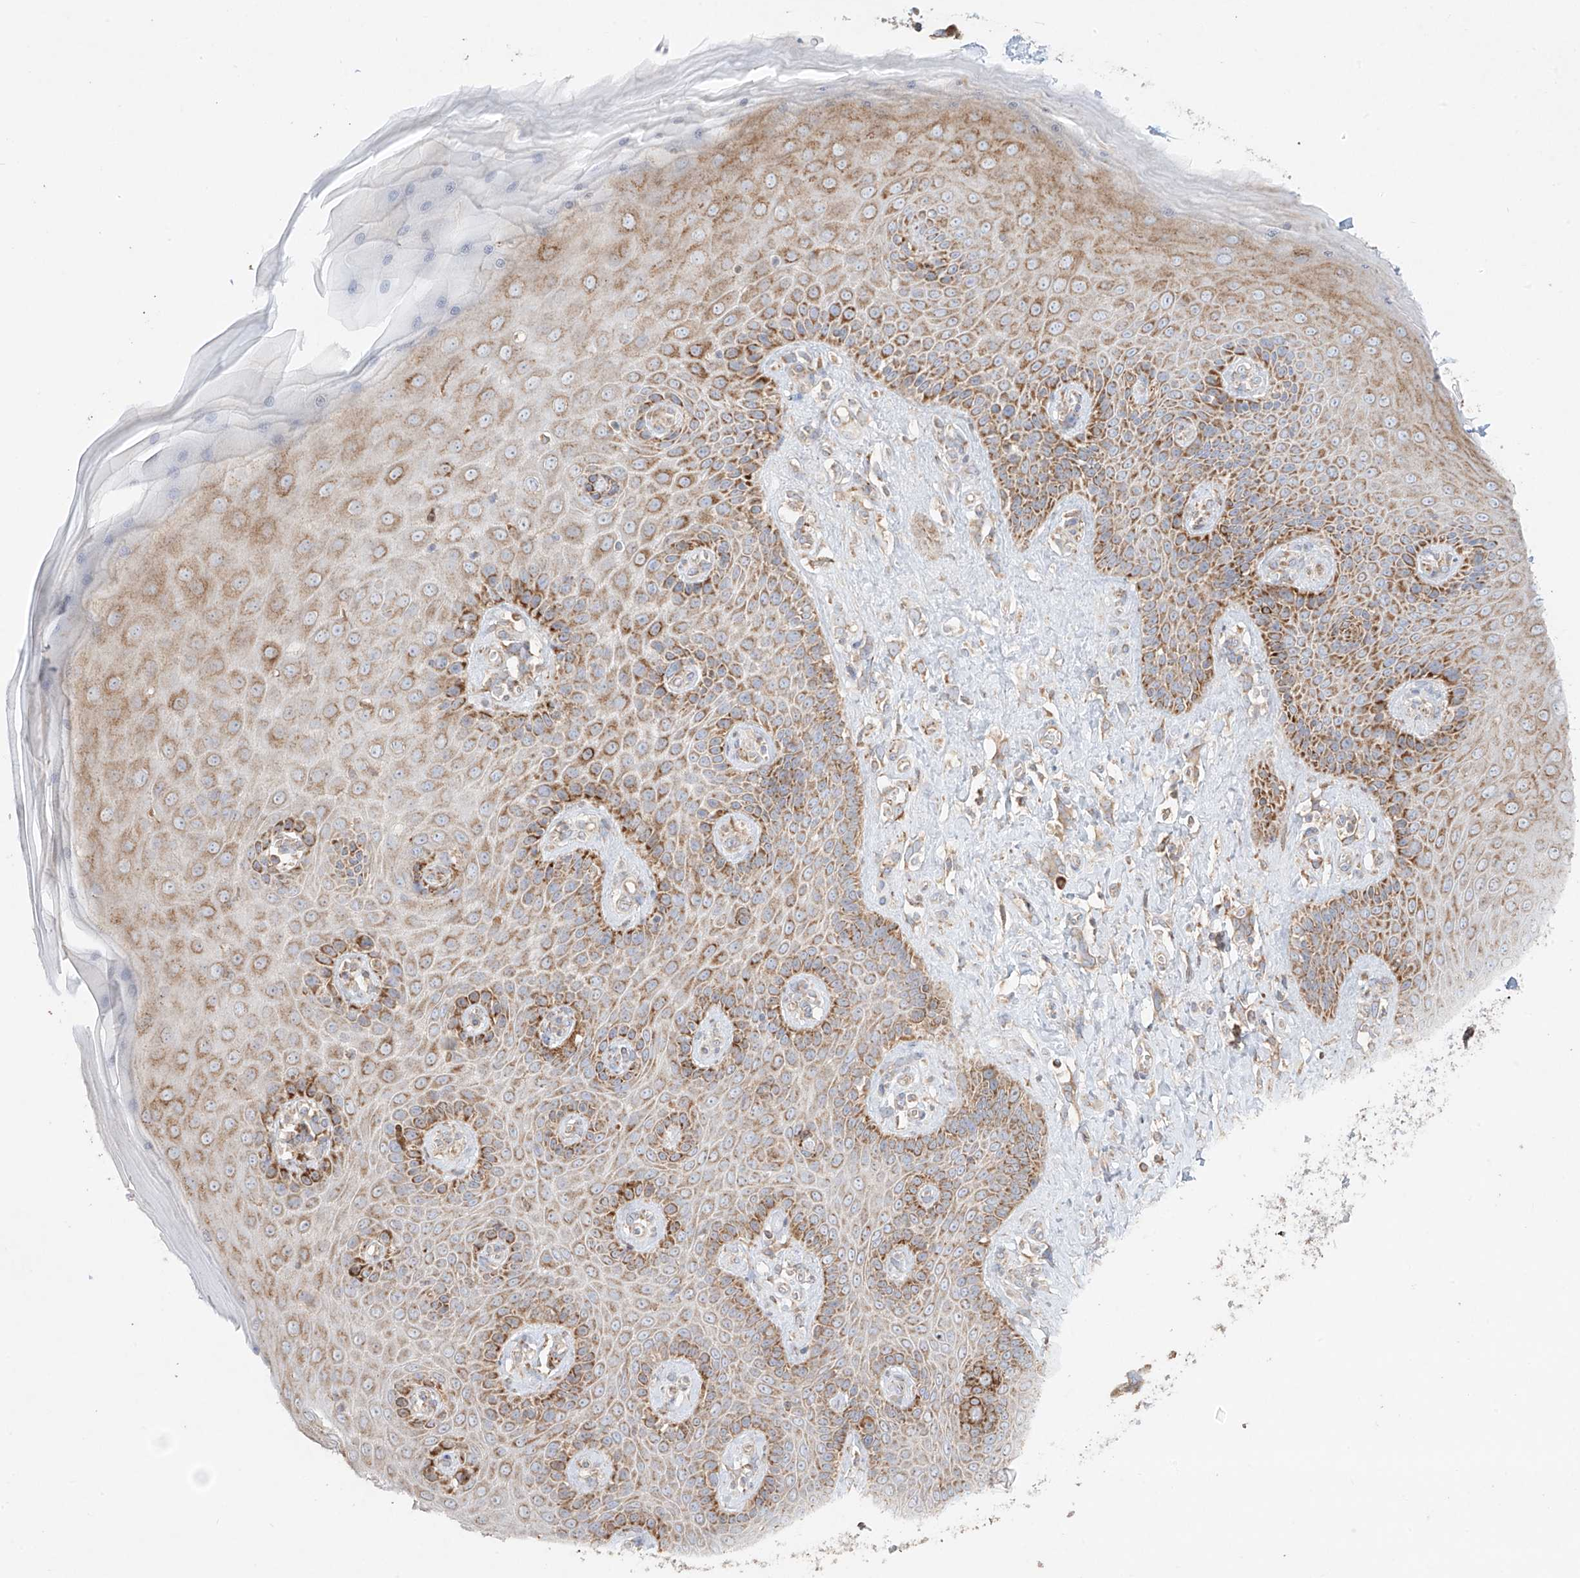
{"staining": {"intensity": "moderate", "quantity": ">75%", "location": "cytoplasmic/membranous"}, "tissue": "skin", "cell_type": "Epidermal cells", "image_type": "normal", "snomed": [{"axis": "morphology", "description": "Normal tissue, NOS"}, {"axis": "topography", "description": "Anal"}], "caption": "DAB (3,3'-diaminobenzidine) immunohistochemical staining of normal skin exhibits moderate cytoplasmic/membranous protein positivity in approximately >75% of epidermal cells. The protein is stained brown, and the nuclei are stained in blue (DAB IHC with brightfield microscopy, high magnification).", "gene": "COLGALT2", "patient": {"sex": "male", "age": 69}}